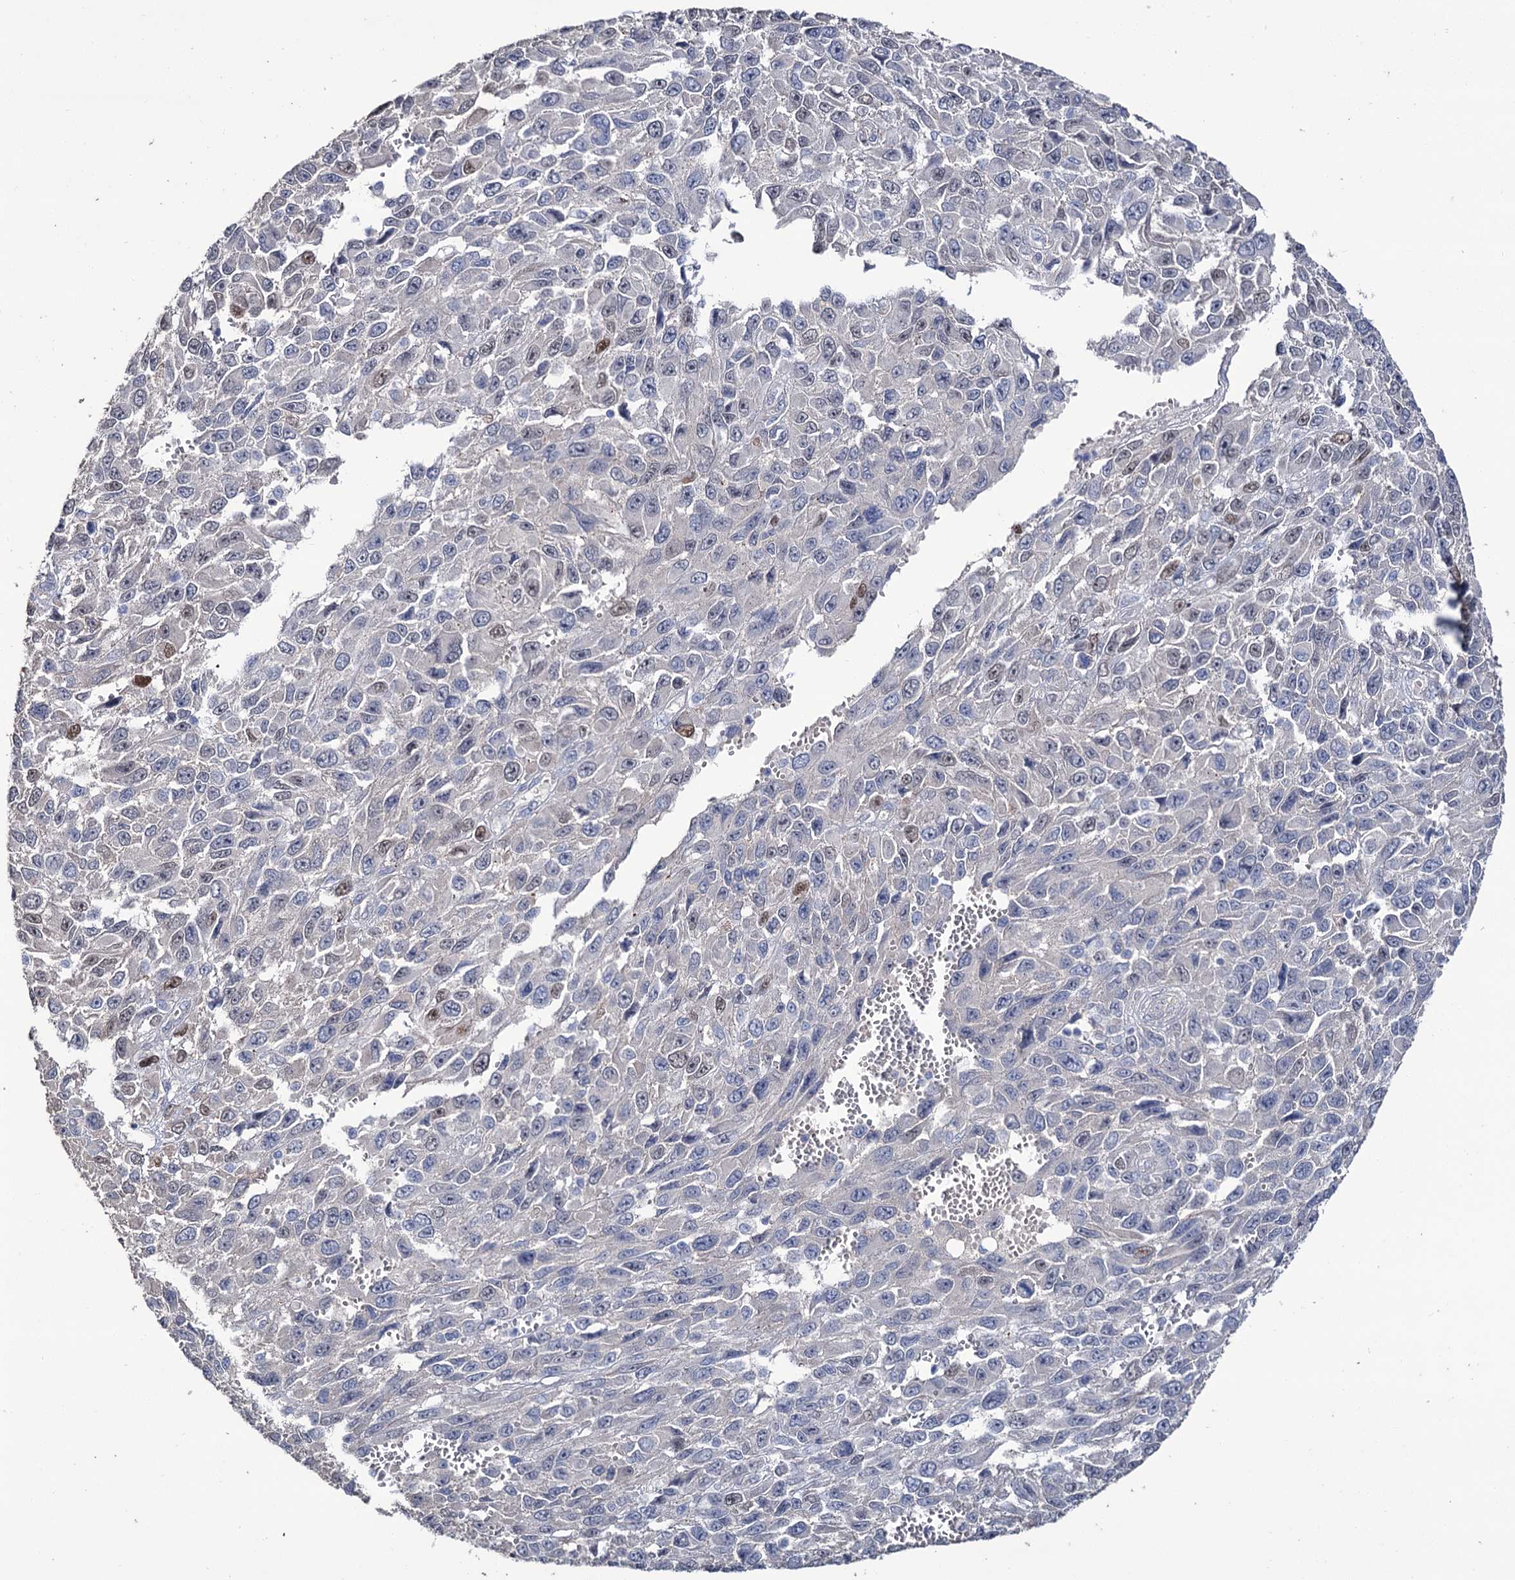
{"staining": {"intensity": "moderate", "quantity": "<25%", "location": "nuclear"}, "tissue": "melanoma", "cell_type": "Tumor cells", "image_type": "cancer", "snomed": [{"axis": "morphology", "description": "Normal tissue, NOS"}, {"axis": "morphology", "description": "Malignant melanoma, NOS"}, {"axis": "topography", "description": "Skin"}], "caption": "Malignant melanoma tissue exhibits moderate nuclear expression in approximately <25% of tumor cells, visualized by immunohistochemistry.", "gene": "EPB41L5", "patient": {"sex": "female", "age": 96}}